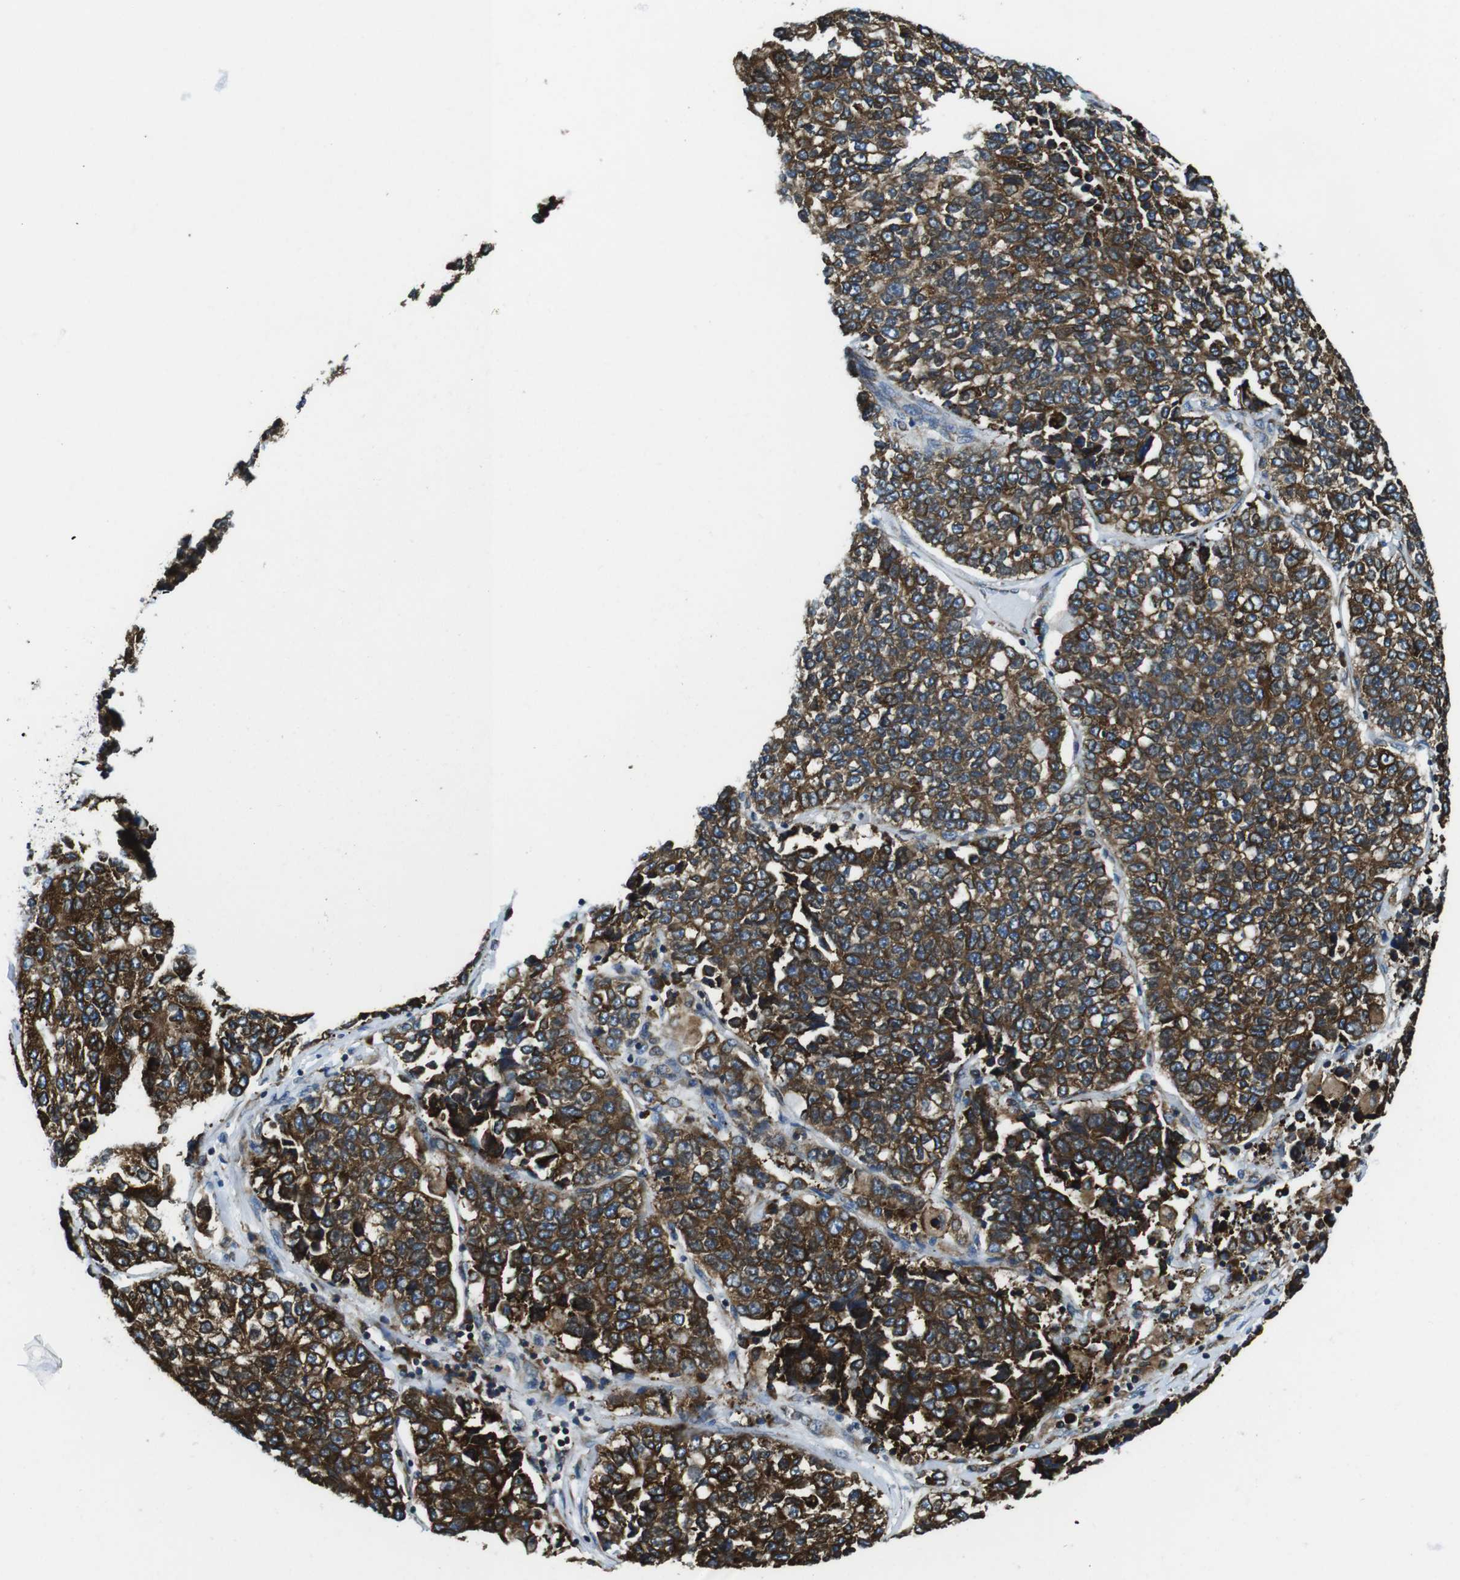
{"staining": {"intensity": "strong", "quantity": ">75%", "location": "cytoplasmic/membranous"}, "tissue": "lung cancer", "cell_type": "Tumor cells", "image_type": "cancer", "snomed": [{"axis": "morphology", "description": "Adenocarcinoma, NOS"}, {"axis": "topography", "description": "Lung"}], "caption": "Brown immunohistochemical staining in adenocarcinoma (lung) shows strong cytoplasmic/membranous staining in about >75% of tumor cells. The staining was performed using DAB (3,3'-diaminobenzidine) to visualize the protein expression in brown, while the nuclei were stained in blue with hematoxylin (Magnification: 20x).", "gene": "UGGT1", "patient": {"sex": "male", "age": 49}}